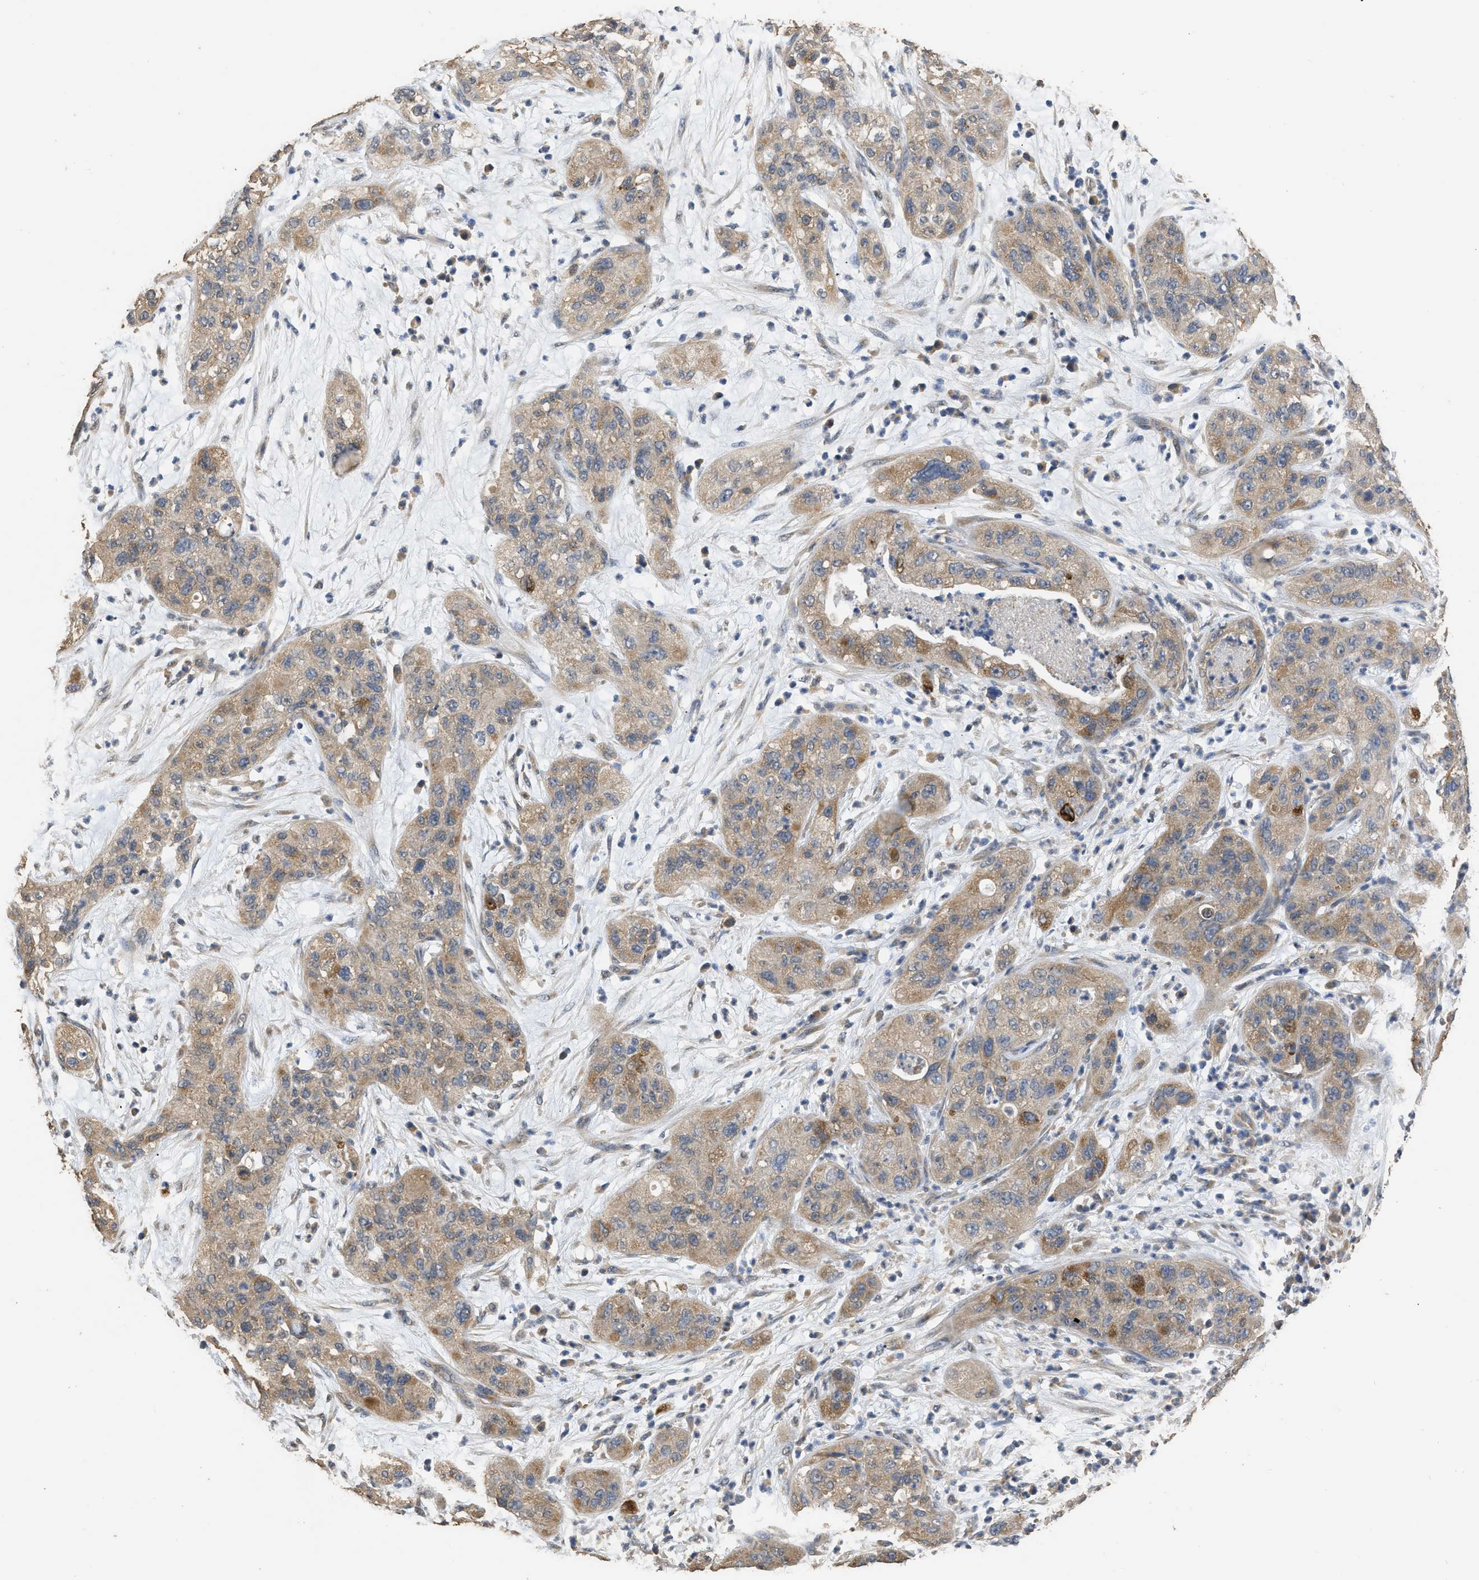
{"staining": {"intensity": "weak", "quantity": ">75%", "location": "cytoplasmic/membranous"}, "tissue": "pancreatic cancer", "cell_type": "Tumor cells", "image_type": "cancer", "snomed": [{"axis": "morphology", "description": "Adenocarcinoma, NOS"}, {"axis": "topography", "description": "Pancreas"}], "caption": "The histopathology image shows staining of pancreatic cancer (adenocarcinoma), revealing weak cytoplasmic/membranous protein expression (brown color) within tumor cells.", "gene": "SPINT2", "patient": {"sex": "female", "age": 78}}